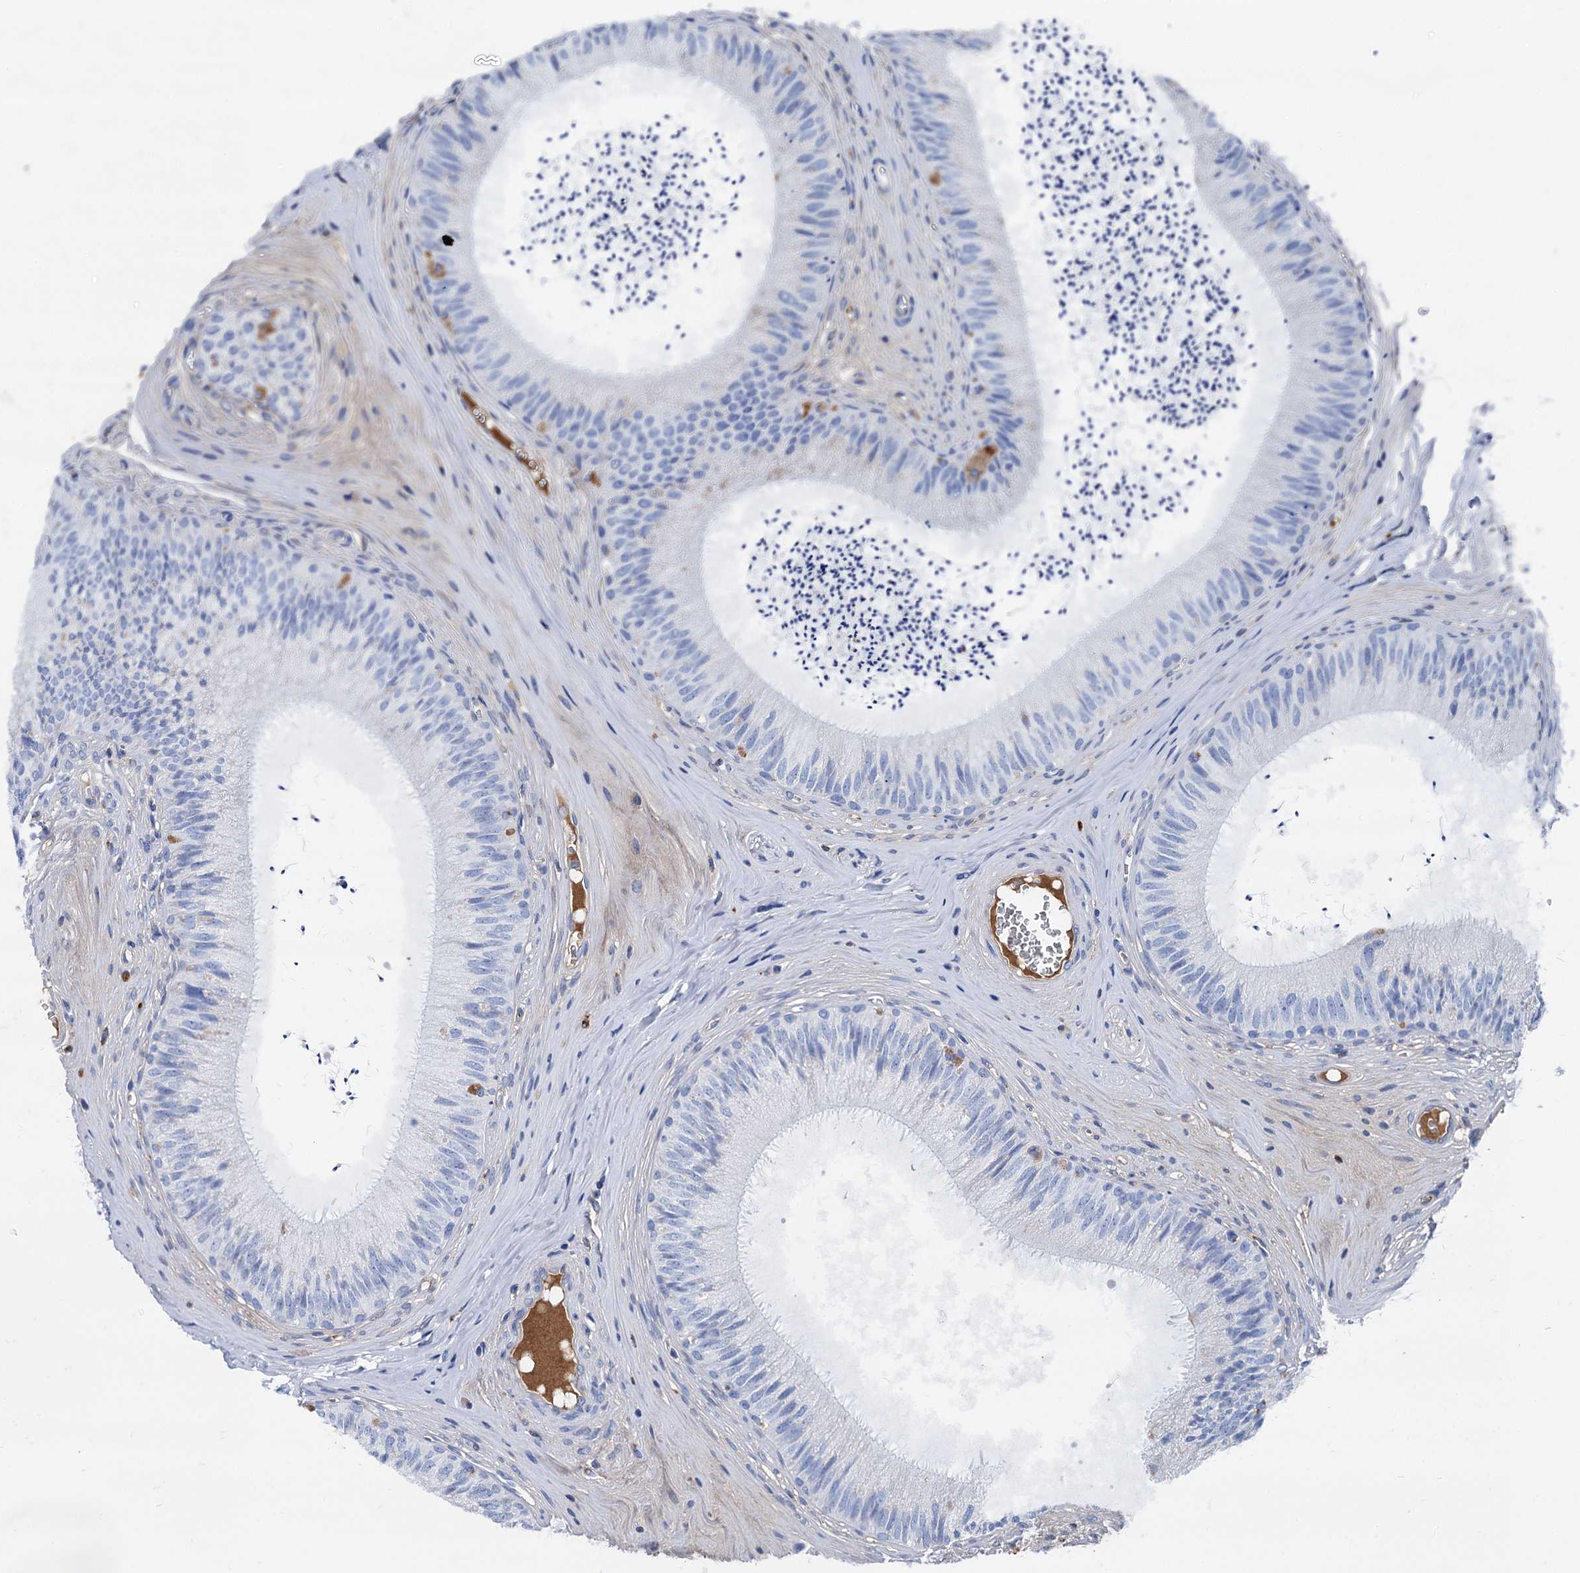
{"staining": {"intensity": "negative", "quantity": "none", "location": "none"}, "tissue": "epididymis", "cell_type": "Glandular cells", "image_type": "normal", "snomed": [{"axis": "morphology", "description": "Normal tissue, NOS"}, {"axis": "topography", "description": "Epididymis"}], "caption": "There is no significant staining in glandular cells of epididymis. Nuclei are stained in blue.", "gene": "APOD", "patient": {"sex": "male", "age": 46}}